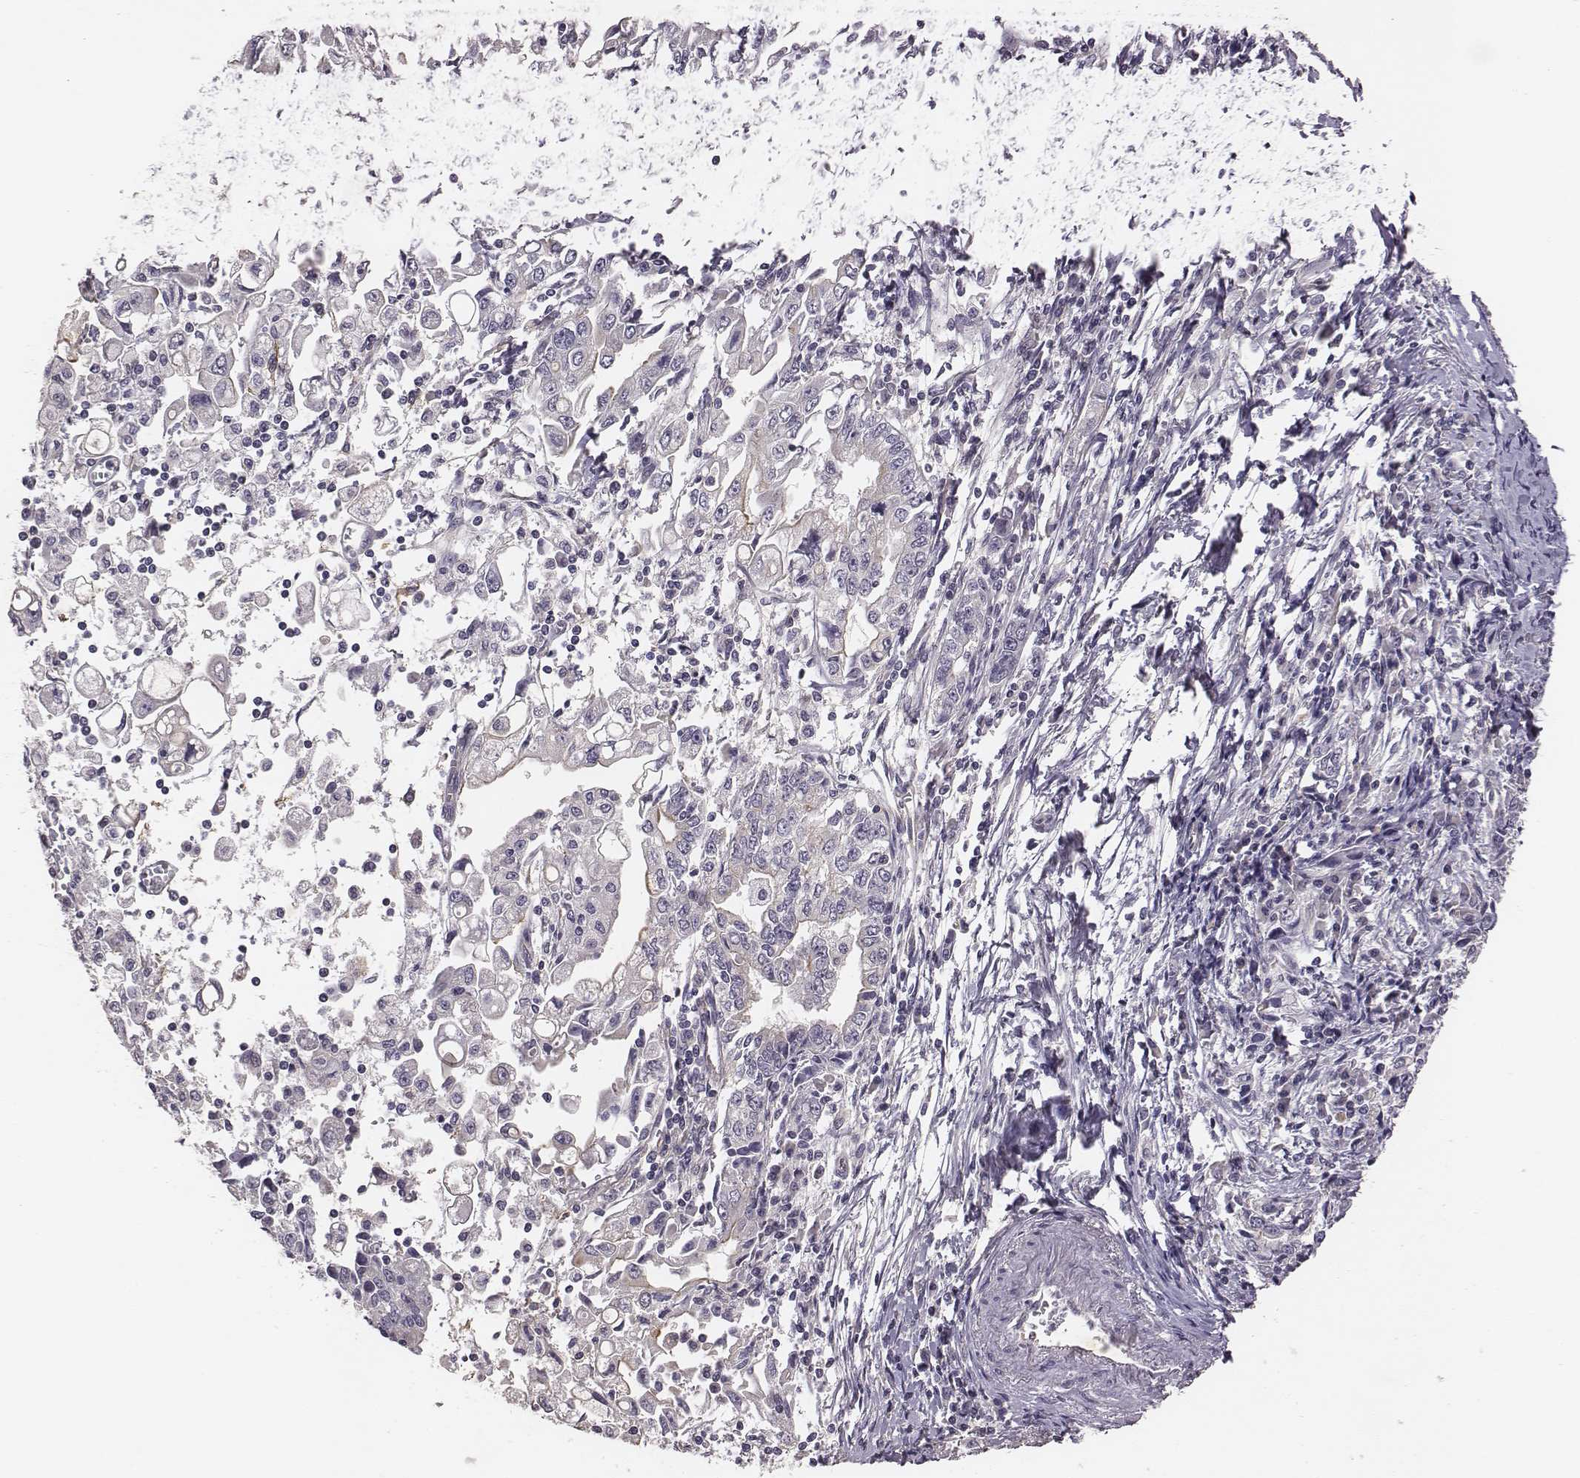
{"staining": {"intensity": "negative", "quantity": "none", "location": "none"}, "tissue": "stomach cancer", "cell_type": "Tumor cells", "image_type": "cancer", "snomed": [{"axis": "morphology", "description": "Adenocarcinoma, NOS"}, {"axis": "topography", "description": "Stomach, lower"}], "caption": "Image shows no protein positivity in tumor cells of stomach cancer tissue. Brightfield microscopy of IHC stained with DAB (brown) and hematoxylin (blue), captured at high magnification.", "gene": "SCARF1", "patient": {"sex": "female", "age": 72}}